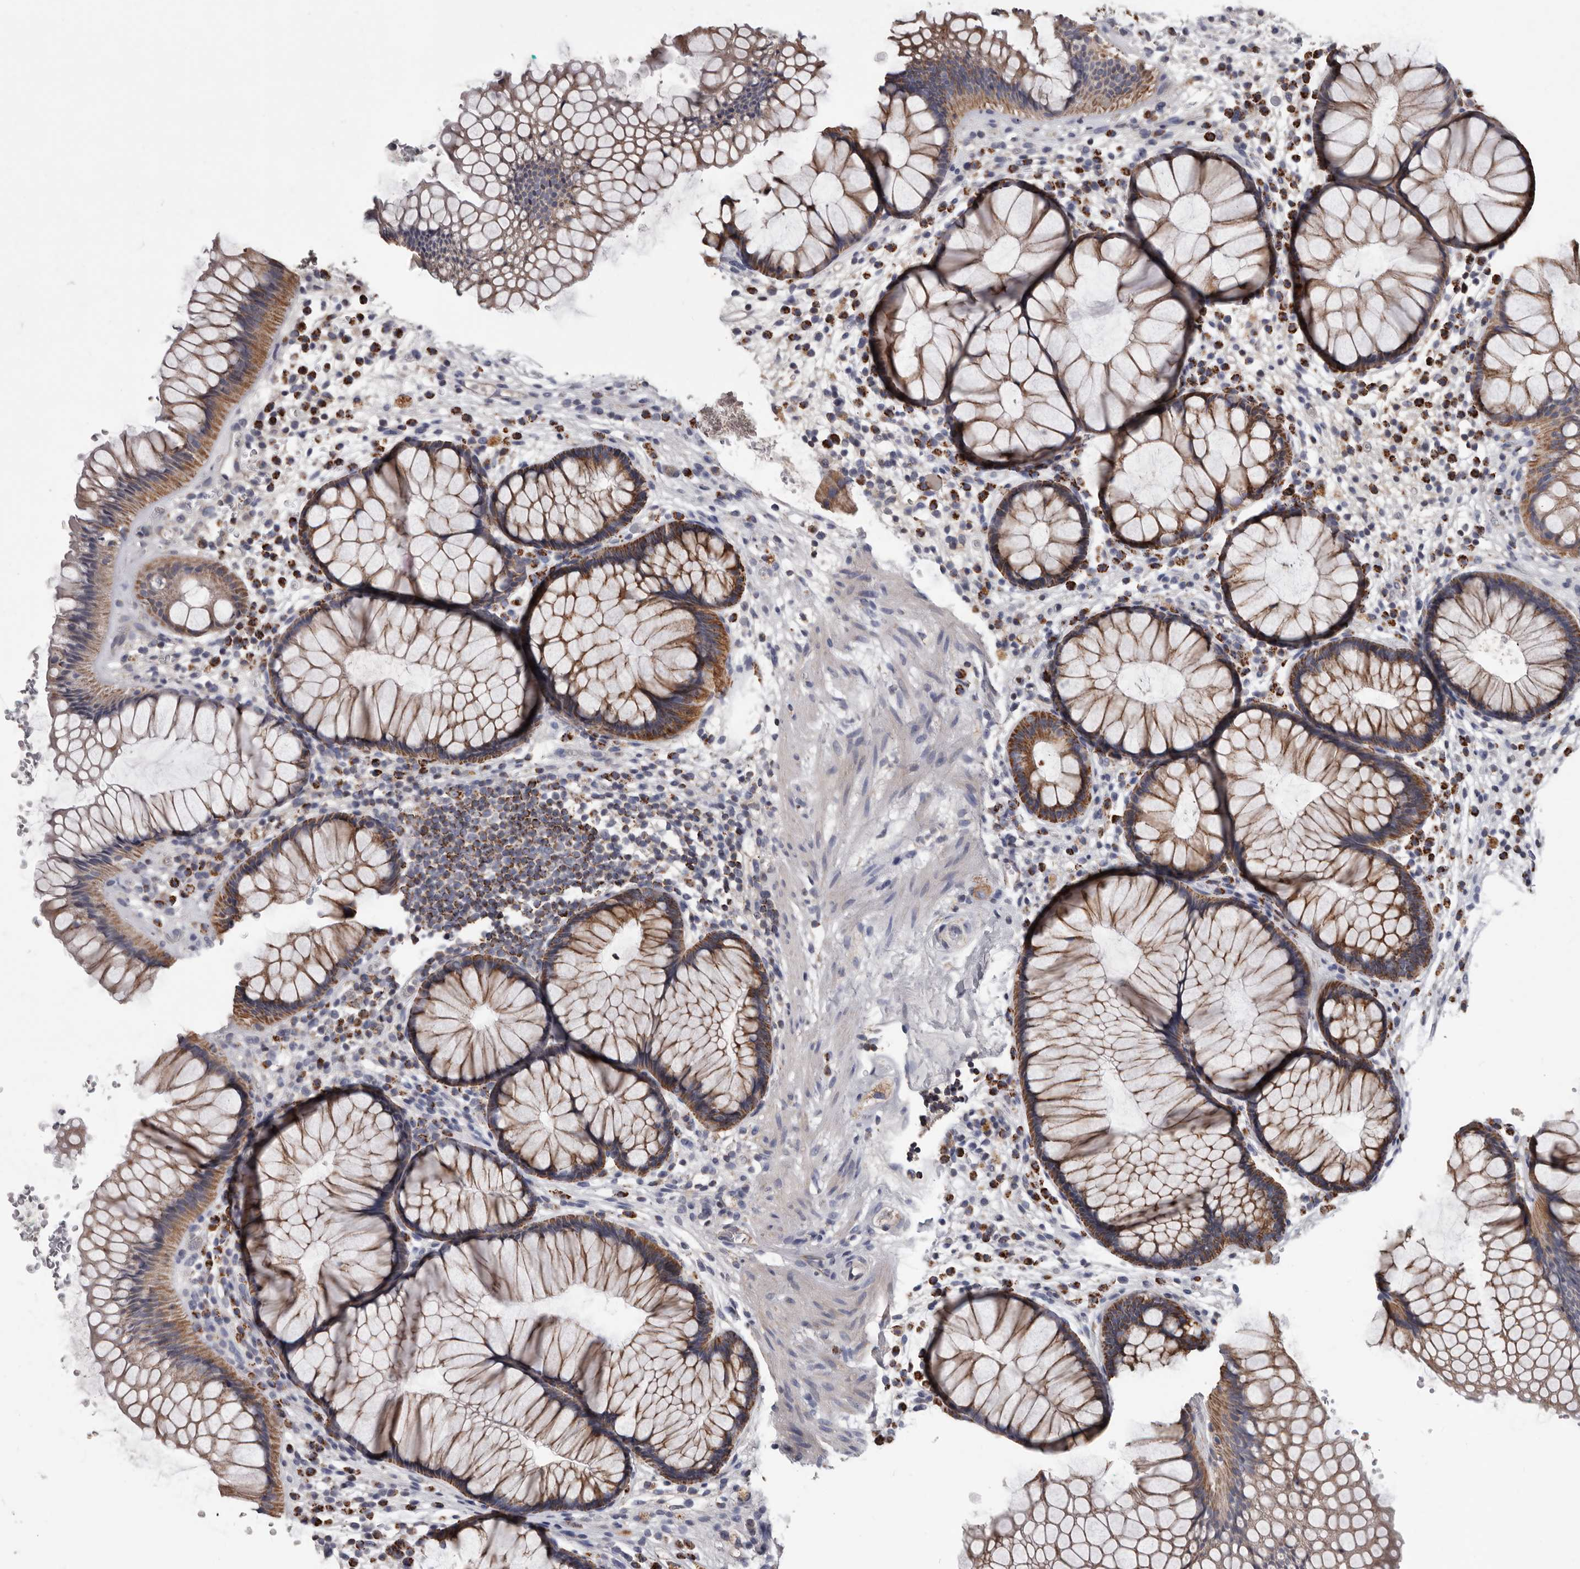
{"staining": {"intensity": "strong", "quantity": ">75%", "location": "cytoplasmic/membranous"}, "tissue": "rectum", "cell_type": "Glandular cells", "image_type": "normal", "snomed": [{"axis": "morphology", "description": "Normal tissue, NOS"}, {"axis": "topography", "description": "Rectum"}], "caption": "A high-resolution micrograph shows immunohistochemistry (IHC) staining of normal rectum, which displays strong cytoplasmic/membranous staining in approximately >75% of glandular cells.", "gene": "ALDH5A1", "patient": {"sex": "male", "age": 51}}